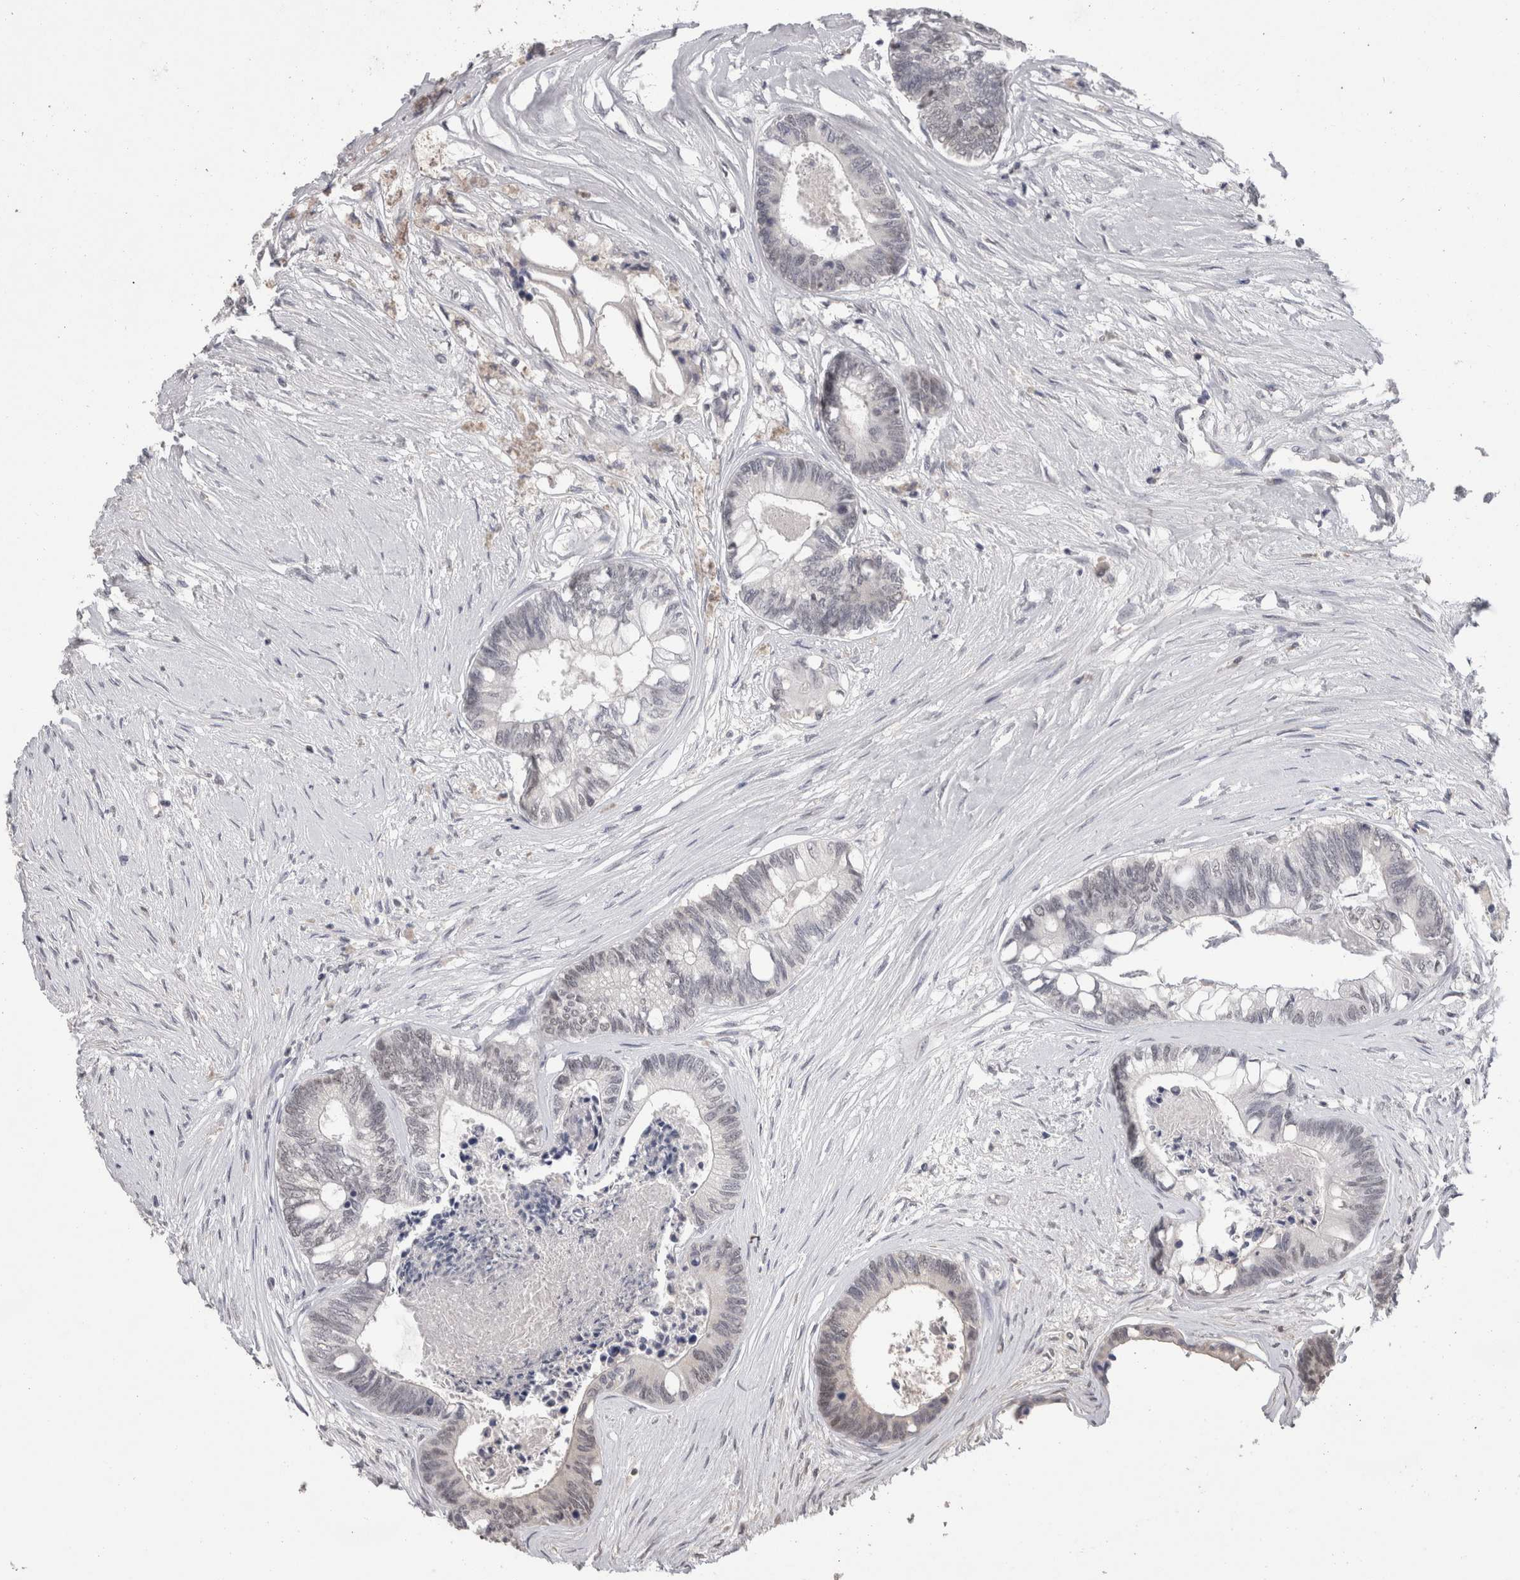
{"staining": {"intensity": "weak", "quantity": "<25%", "location": "nuclear"}, "tissue": "colorectal cancer", "cell_type": "Tumor cells", "image_type": "cancer", "snomed": [{"axis": "morphology", "description": "Adenocarcinoma, NOS"}, {"axis": "topography", "description": "Rectum"}], "caption": "Colorectal adenocarcinoma was stained to show a protein in brown. There is no significant staining in tumor cells.", "gene": "DDX17", "patient": {"sex": "male", "age": 63}}